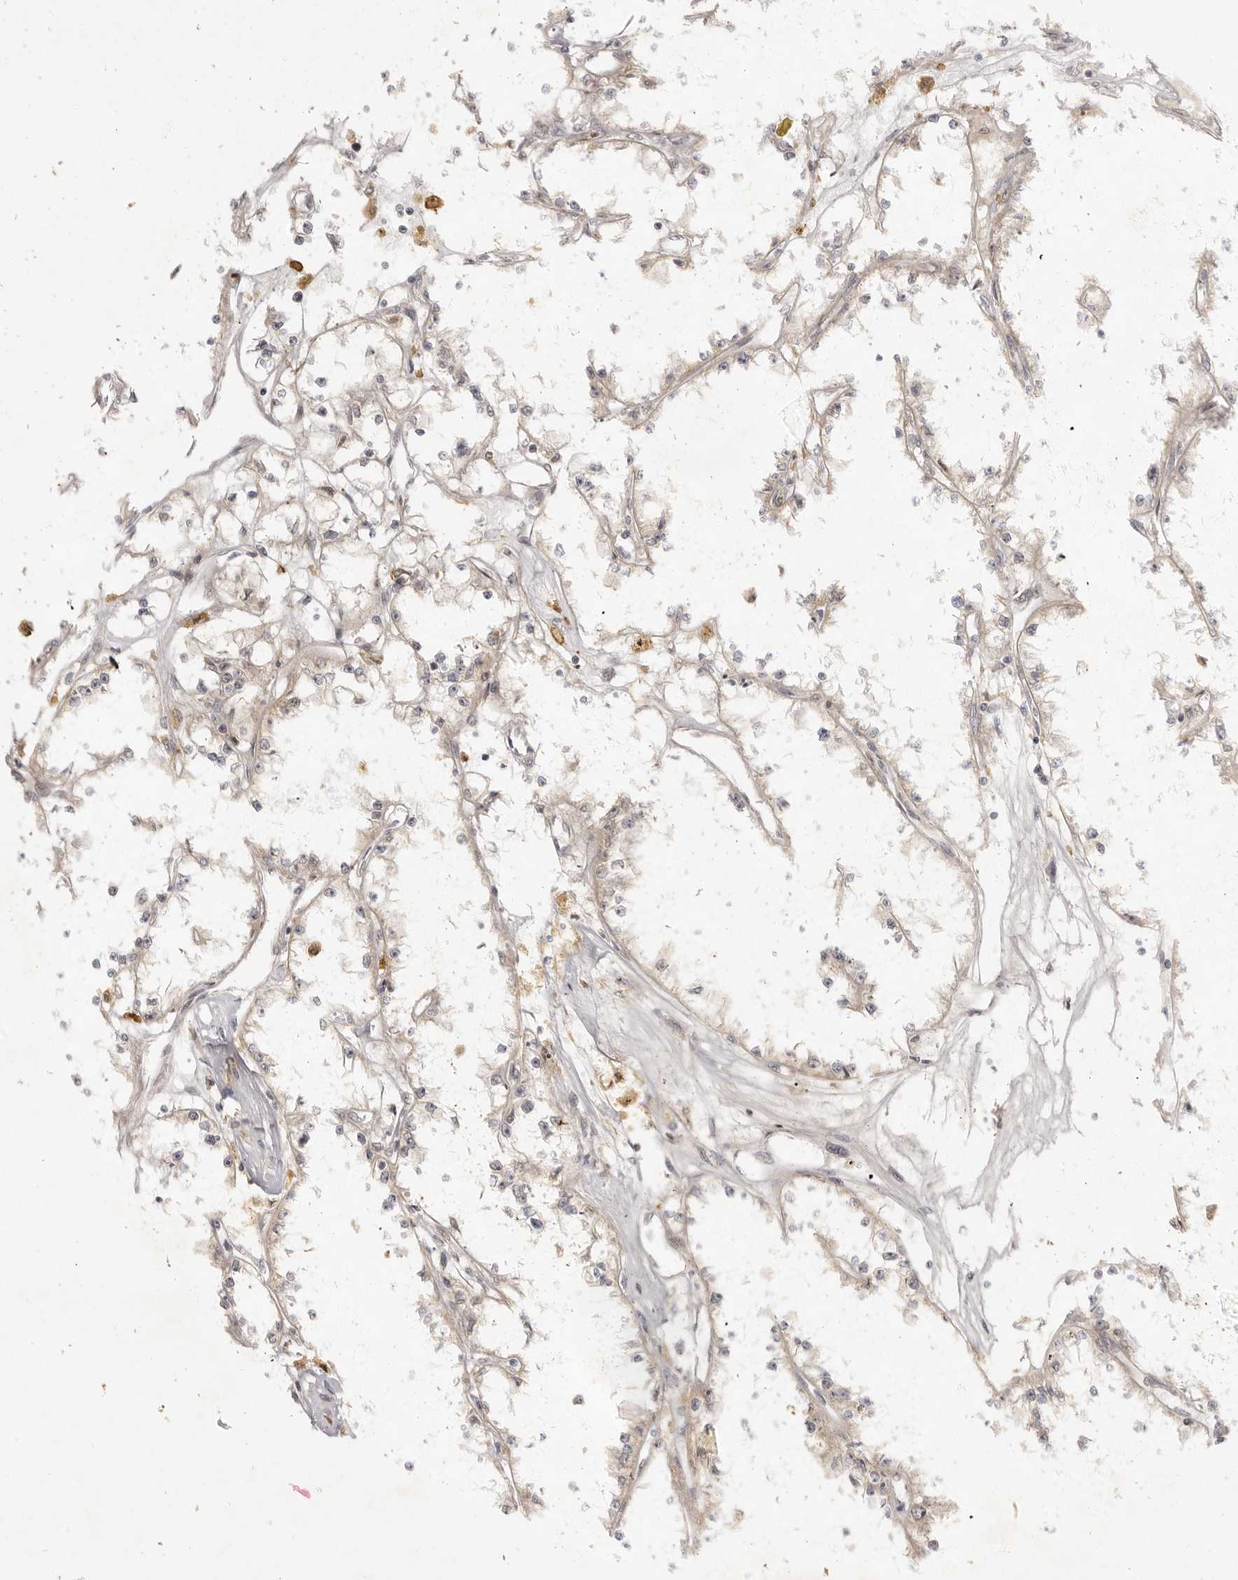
{"staining": {"intensity": "negative", "quantity": "none", "location": "none"}, "tissue": "renal cancer", "cell_type": "Tumor cells", "image_type": "cancer", "snomed": [{"axis": "morphology", "description": "Adenocarcinoma, NOS"}, {"axis": "topography", "description": "Kidney"}], "caption": "This photomicrograph is of adenocarcinoma (renal) stained with IHC to label a protein in brown with the nuclei are counter-stained blue. There is no expression in tumor cells.", "gene": "ZNF326", "patient": {"sex": "male", "age": 56}}